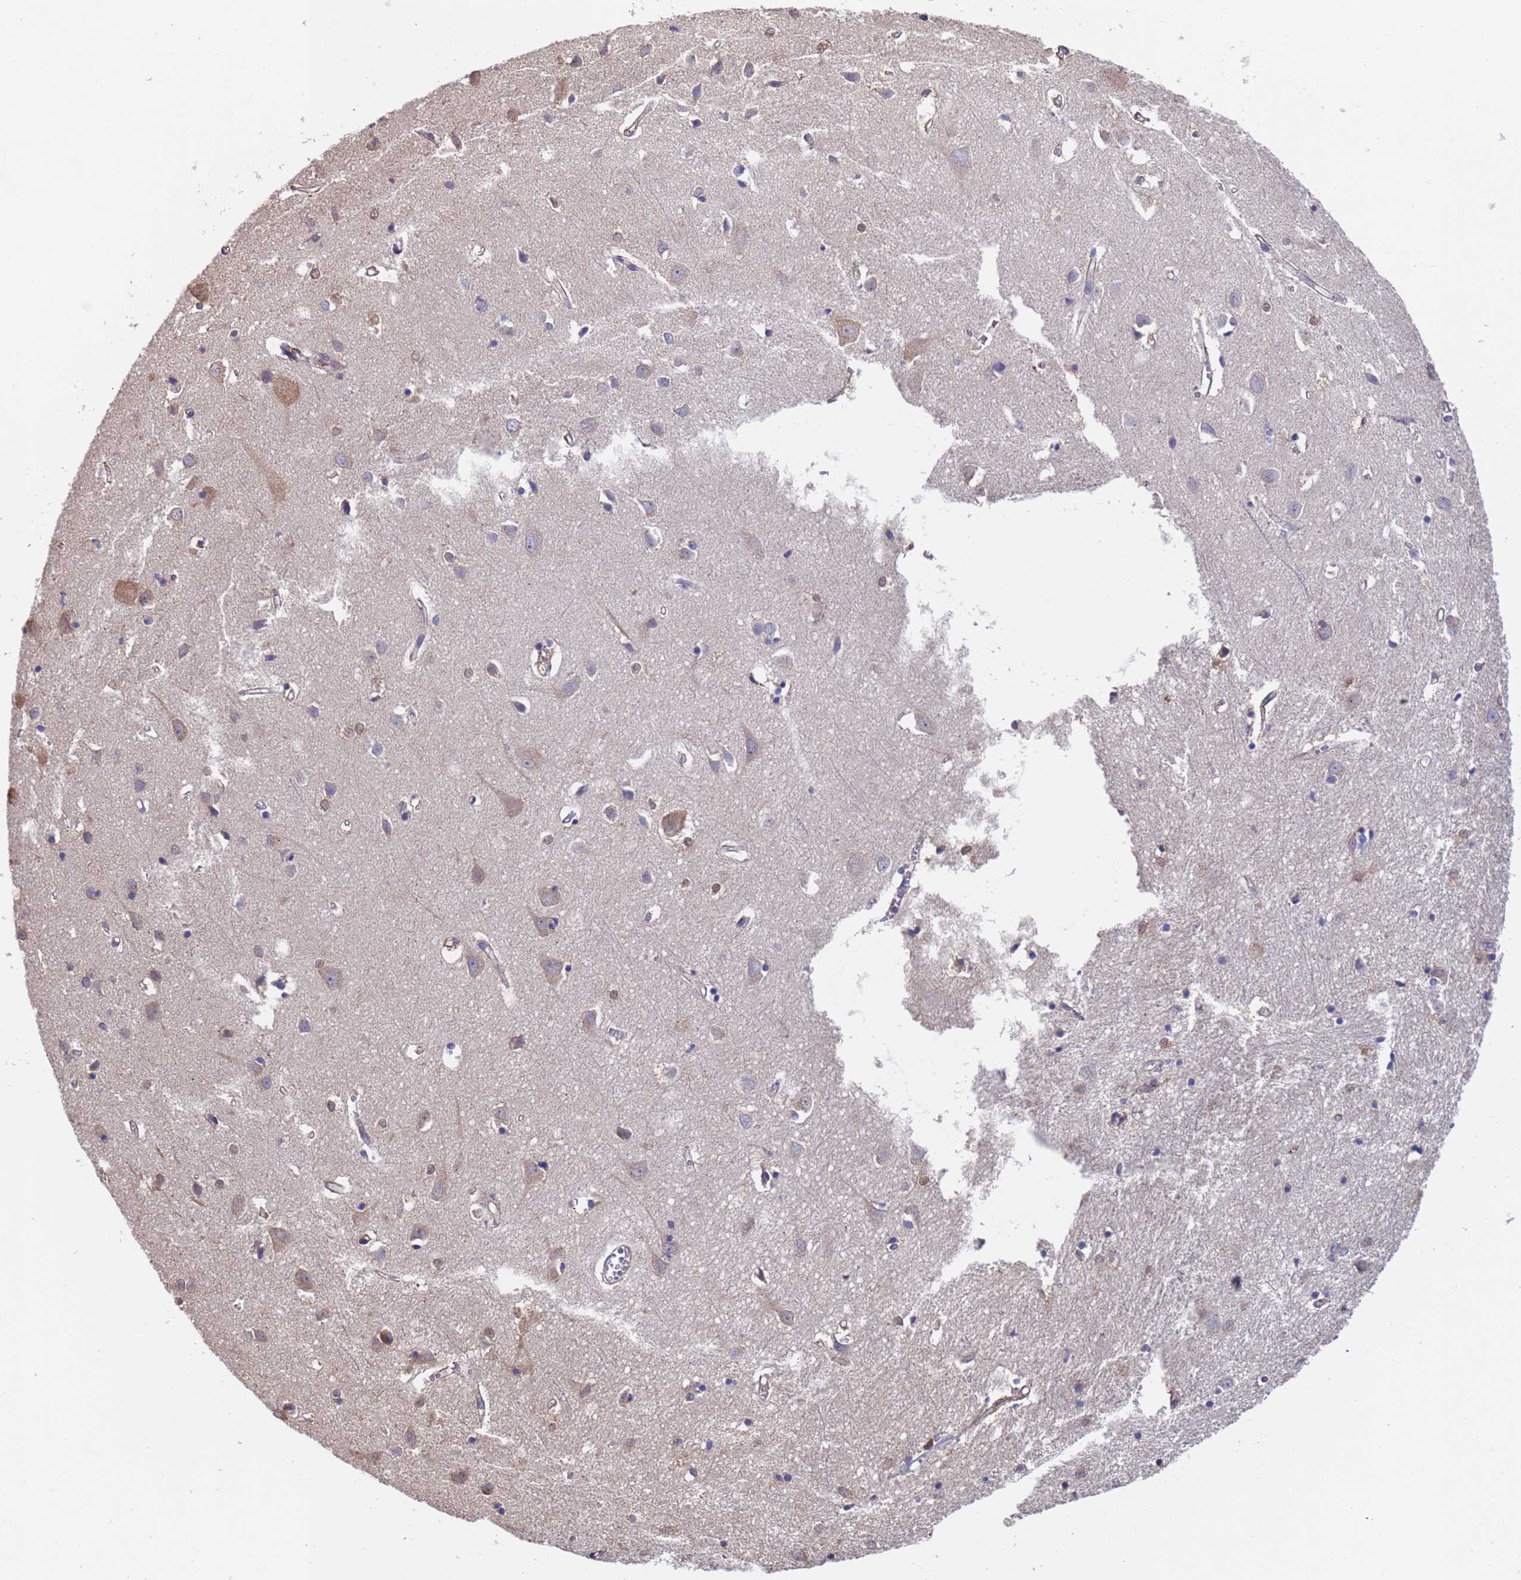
{"staining": {"intensity": "weak", "quantity": "25%-75%", "location": "cytoplasmic/membranous"}, "tissue": "cerebral cortex", "cell_type": "Endothelial cells", "image_type": "normal", "snomed": [{"axis": "morphology", "description": "Normal tissue, NOS"}, {"axis": "topography", "description": "Cerebral cortex"}], "caption": "IHC image of unremarkable cerebral cortex: cerebral cortex stained using immunohistochemistry (IHC) displays low levels of weak protein expression localized specifically in the cytoplasmic/membranous of endothelial cells, appearing as a cytoplasmic/membranous brown color.", "gene": "FAM25A", "patient": {"sex": "female", "age": 64}}